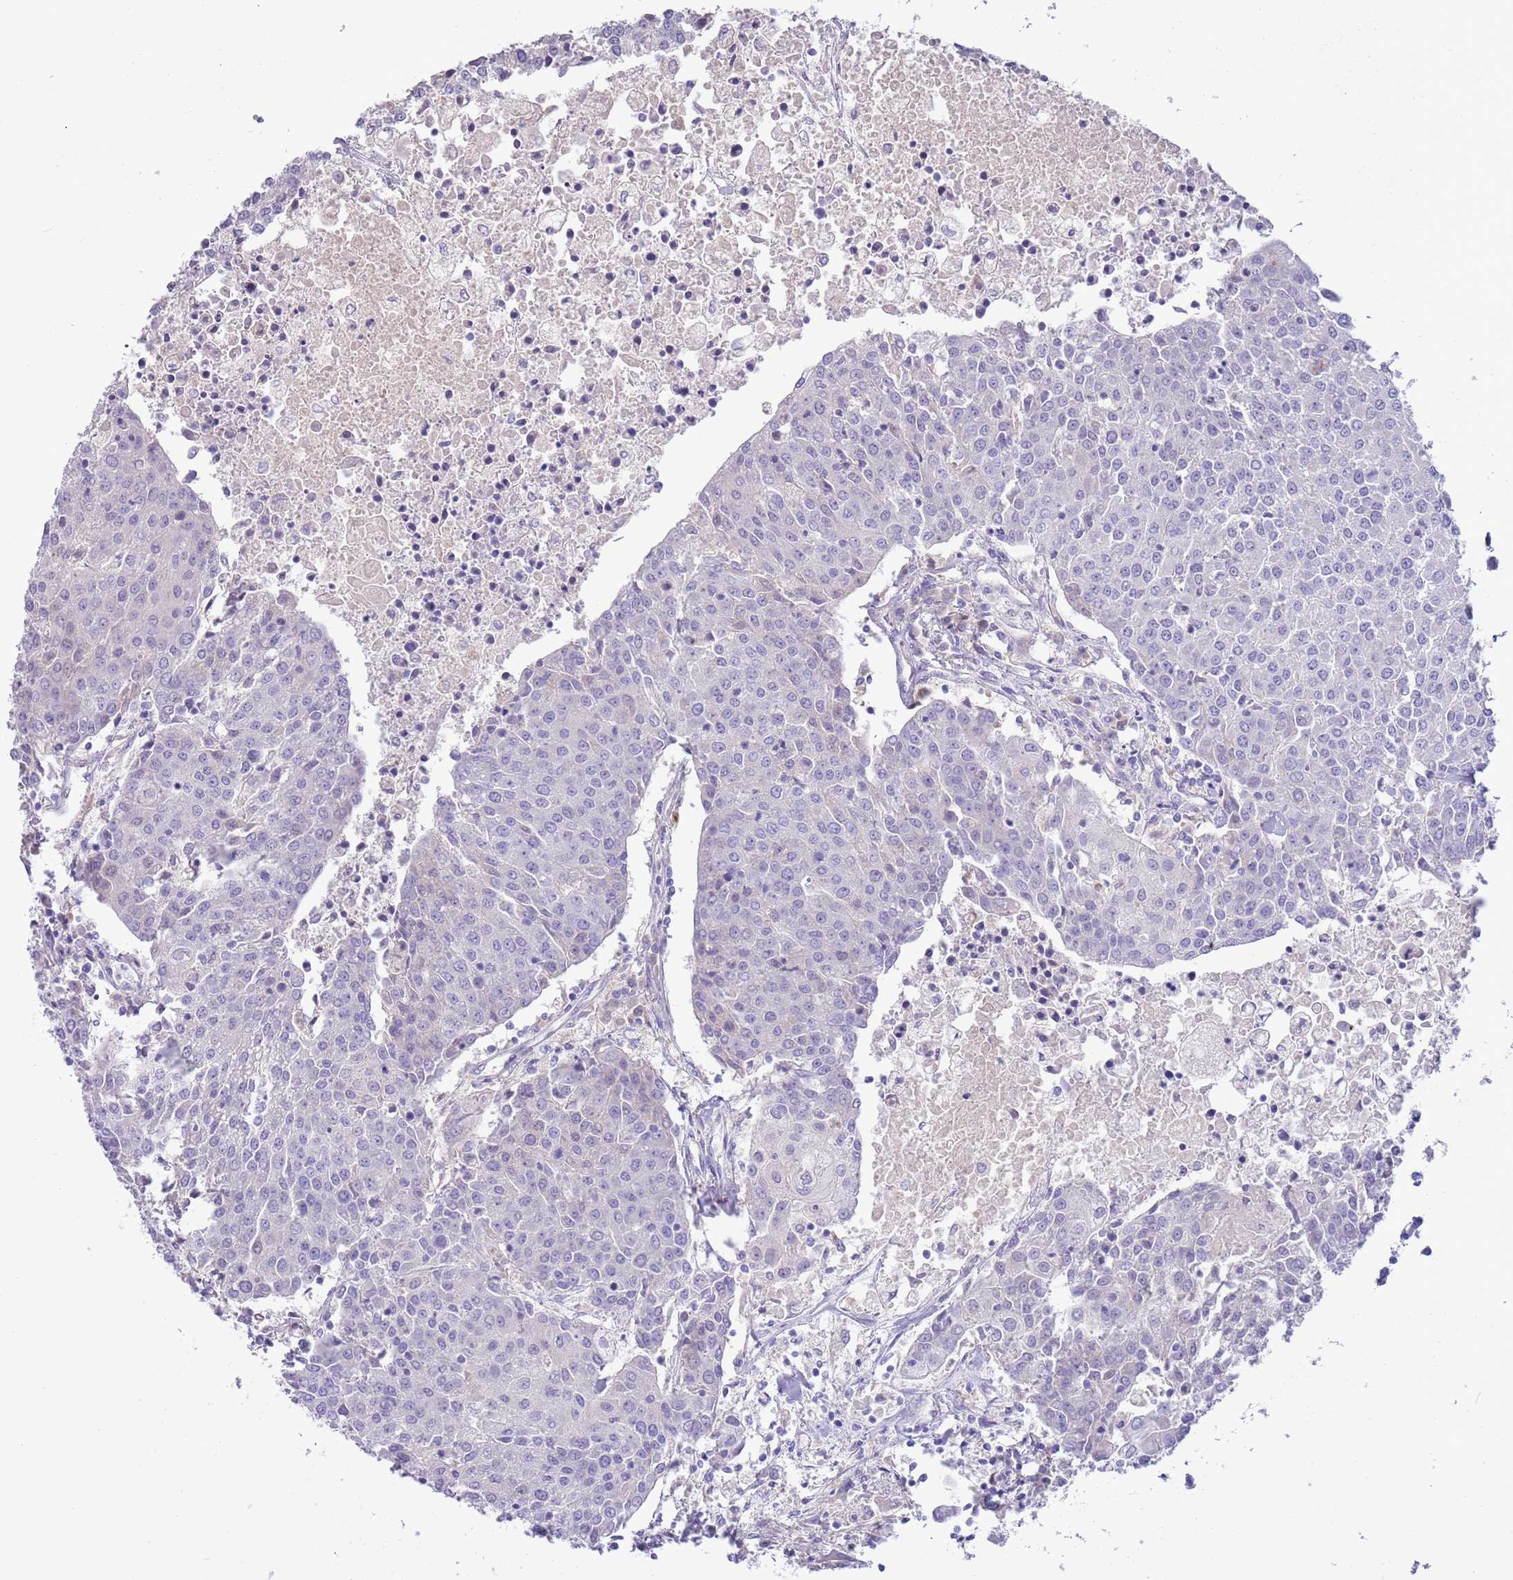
{"staining": {"intensity": "negative", "quantity": "none", "location": "none"}, "tissue": "urothelial cancer", "cell_type": "Tumor cells", "image_type": "cancer", "snomed": [{"axis": "morphology", "description": "Urothelial carcinoma, High grade"}, {"axis": "topography", "description": "Urinary bladder"}], "caption": "Tumor cells show no significant protein expression in urothelial cancer.", "gene": "CABYR", "patient": {"sex": "female", "age": 85}}